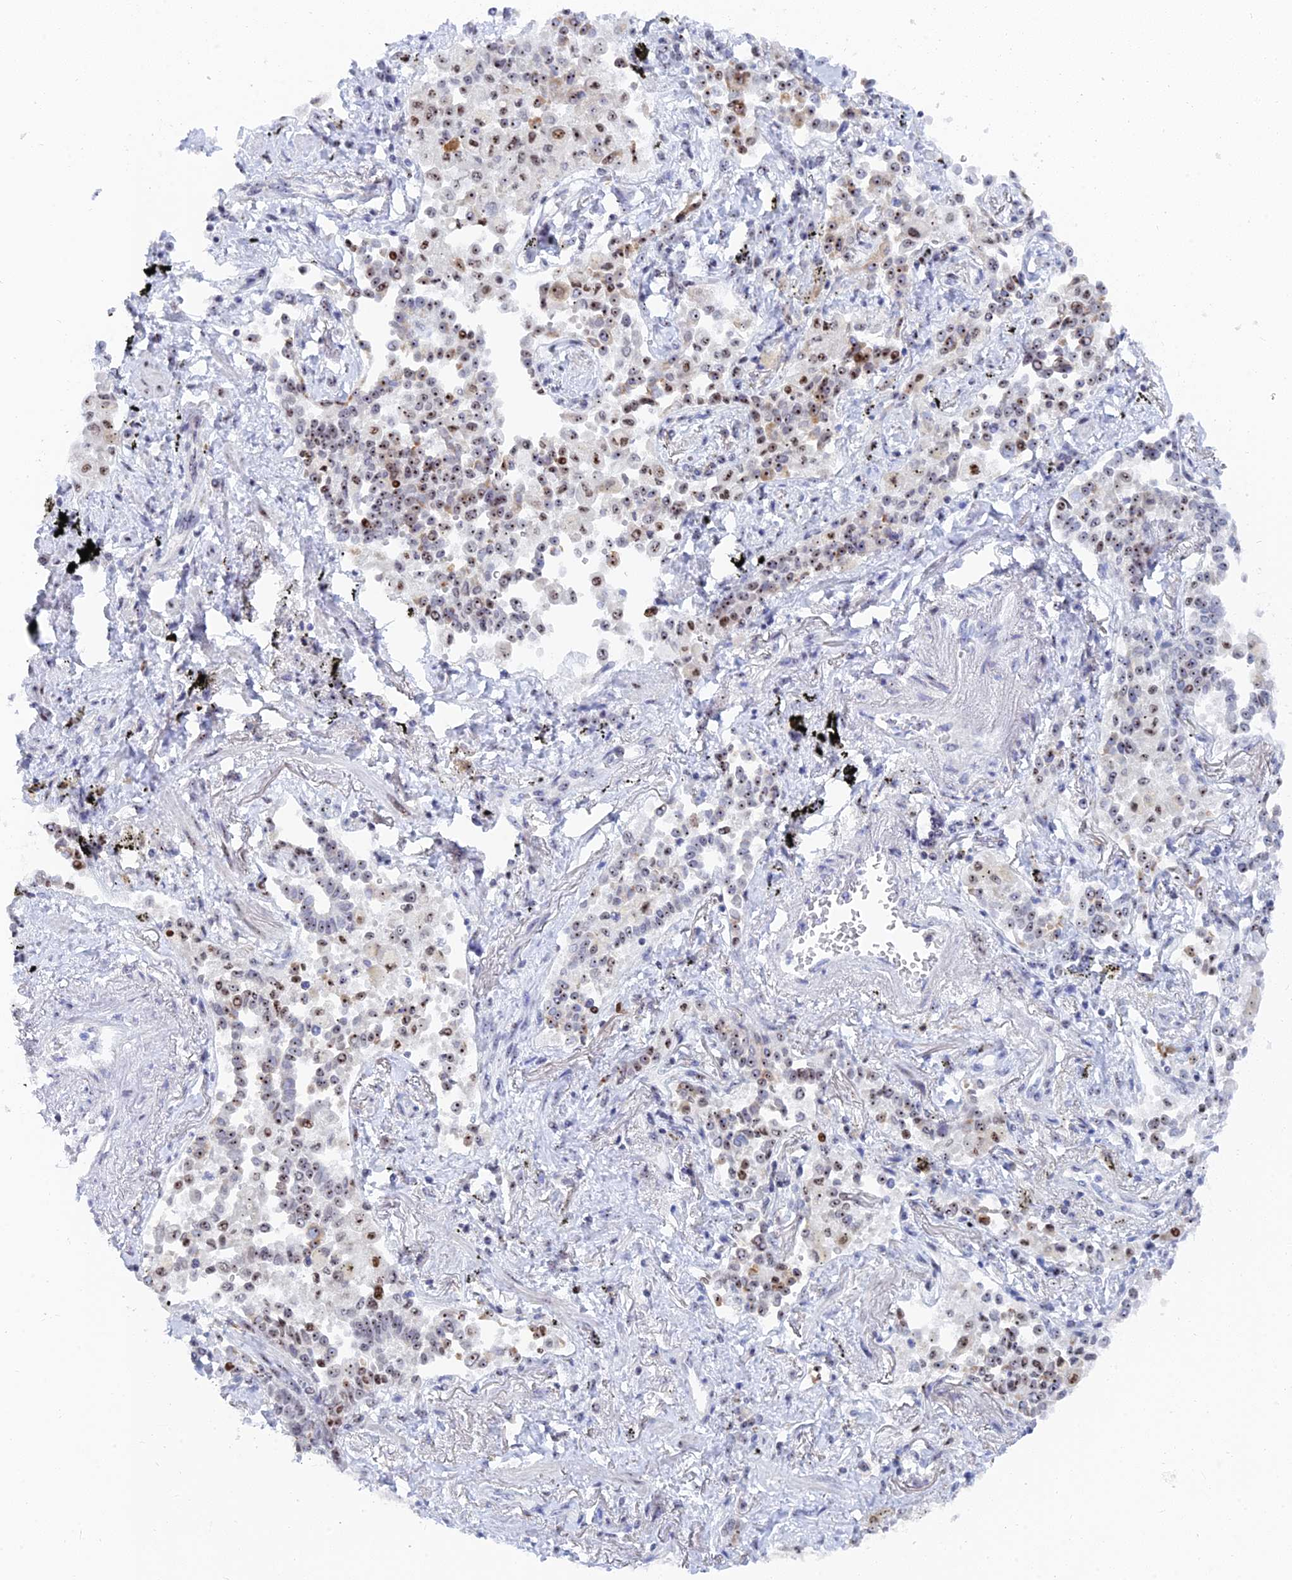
{"staining": {"intensity": "moderate", "quantity": ">75%", "location": "nuclear"}, "tissue": "lung cancer", "cell_type": "Tumor cells", "image_type": "cancer", "snomed": [{"axis": "morphology", "description": "Adenocarcinoma, NOS"}, {"axis": "topography", "description": "Lung"}], "caption": "An IHC image of neoplastic tissue is shown. Protein staining in brown shows moderate nuclear positivity in lung adenocarcinoma within tumor cells.", "gene": "RSL1D1", "patient": {"sex": "male", "age": 67}}